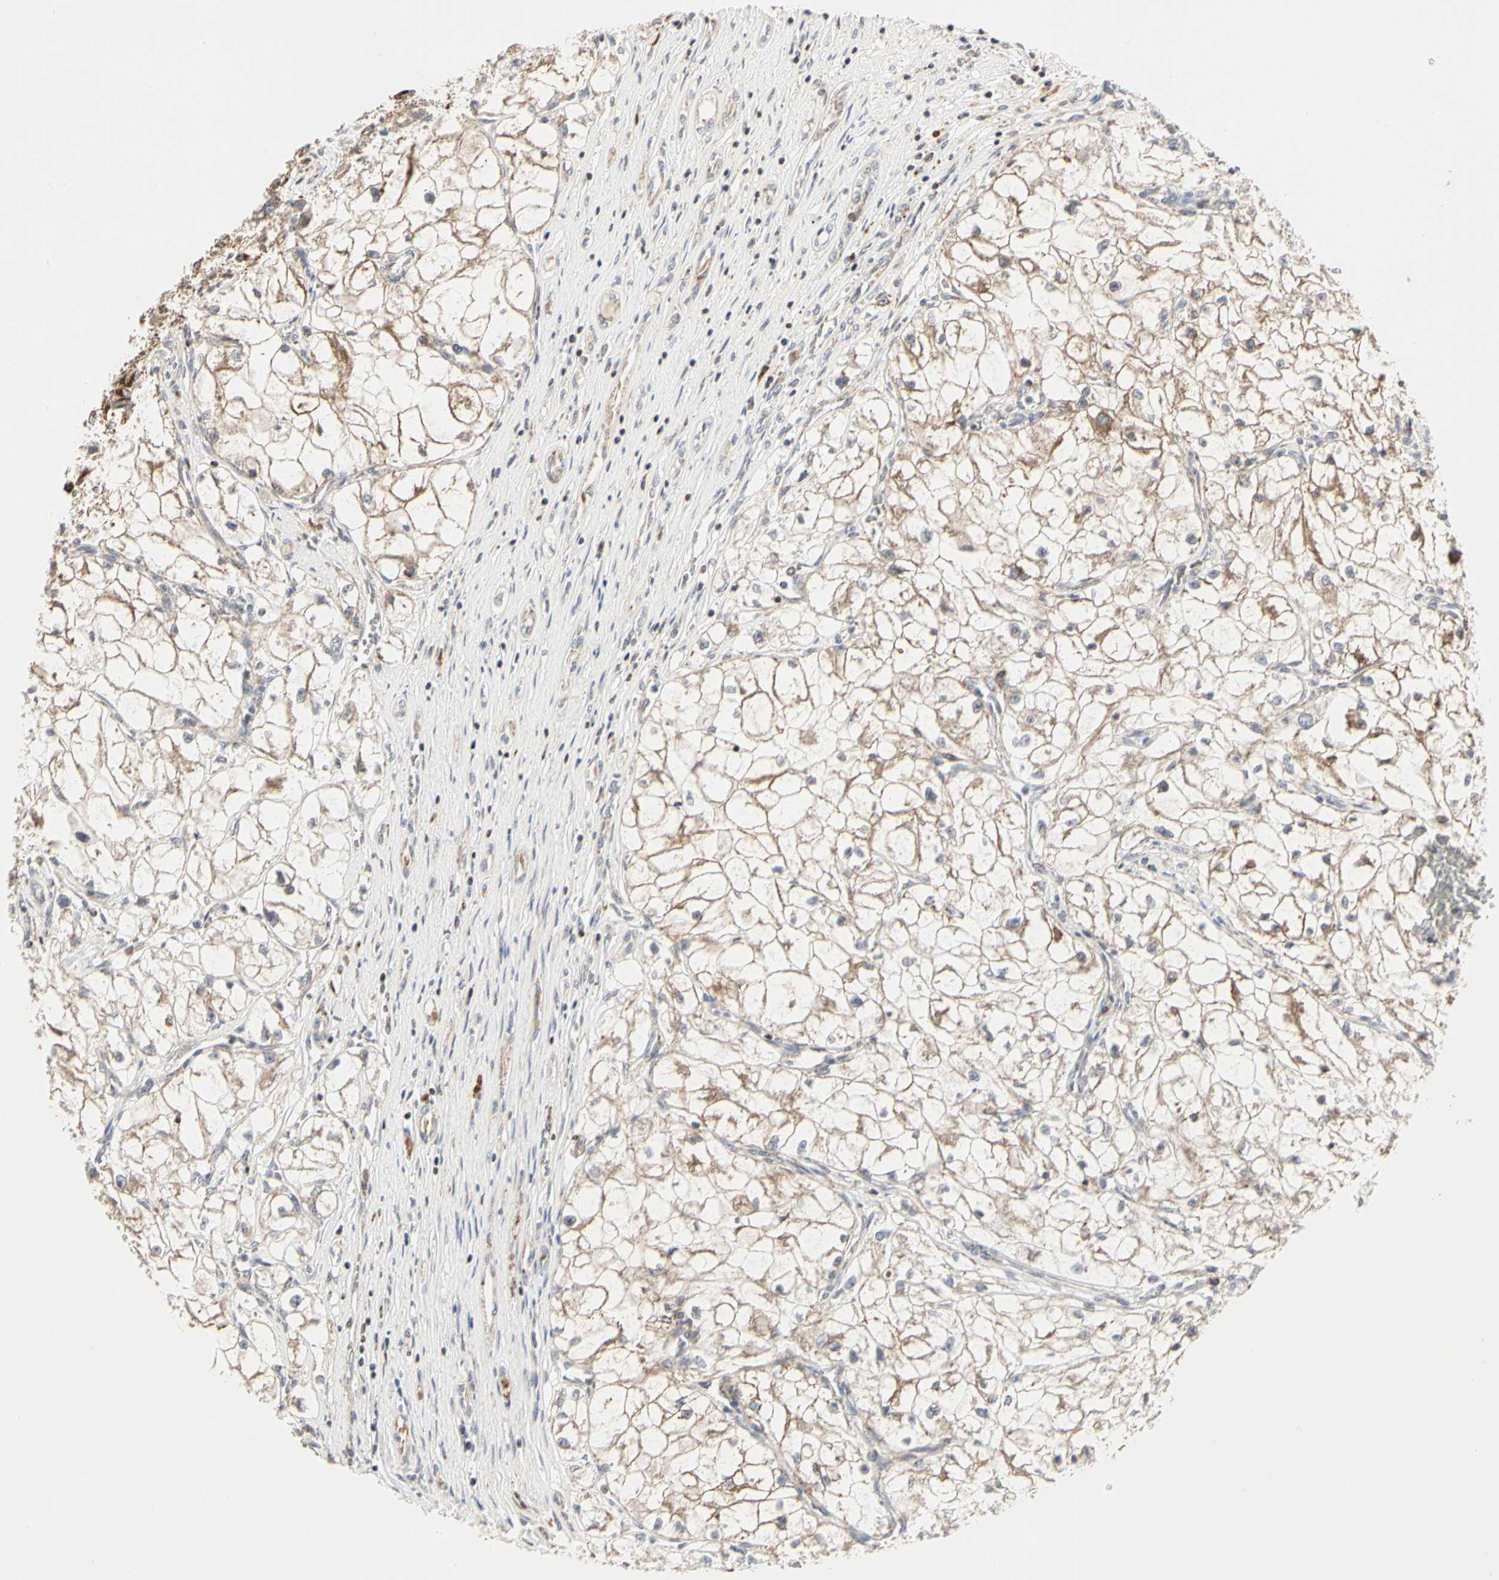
{"staining": {"intensity": "moderate", "quantity": "25%-75%", "location": "cytoplasmic/membranous"}, "tissue": "renal cancer", "cell_type": "Tumor cells", "image_type": "cancer", "snomed": [{"axis": "morphology", "description": "Adenocarcinoma, NOS"}, {"axis": "topography", "description": "Kidney"}], "caption": "DAB (3,3'-diaminobenzidine) immunohistochemical staining of human renal adenocarcinoma reveals moderate cytoplasmic/membranous protein positivity in about 25%-75% of tumor cells.", "gene": "TSKU", "patient": {"sex": "female", "age": 70}}